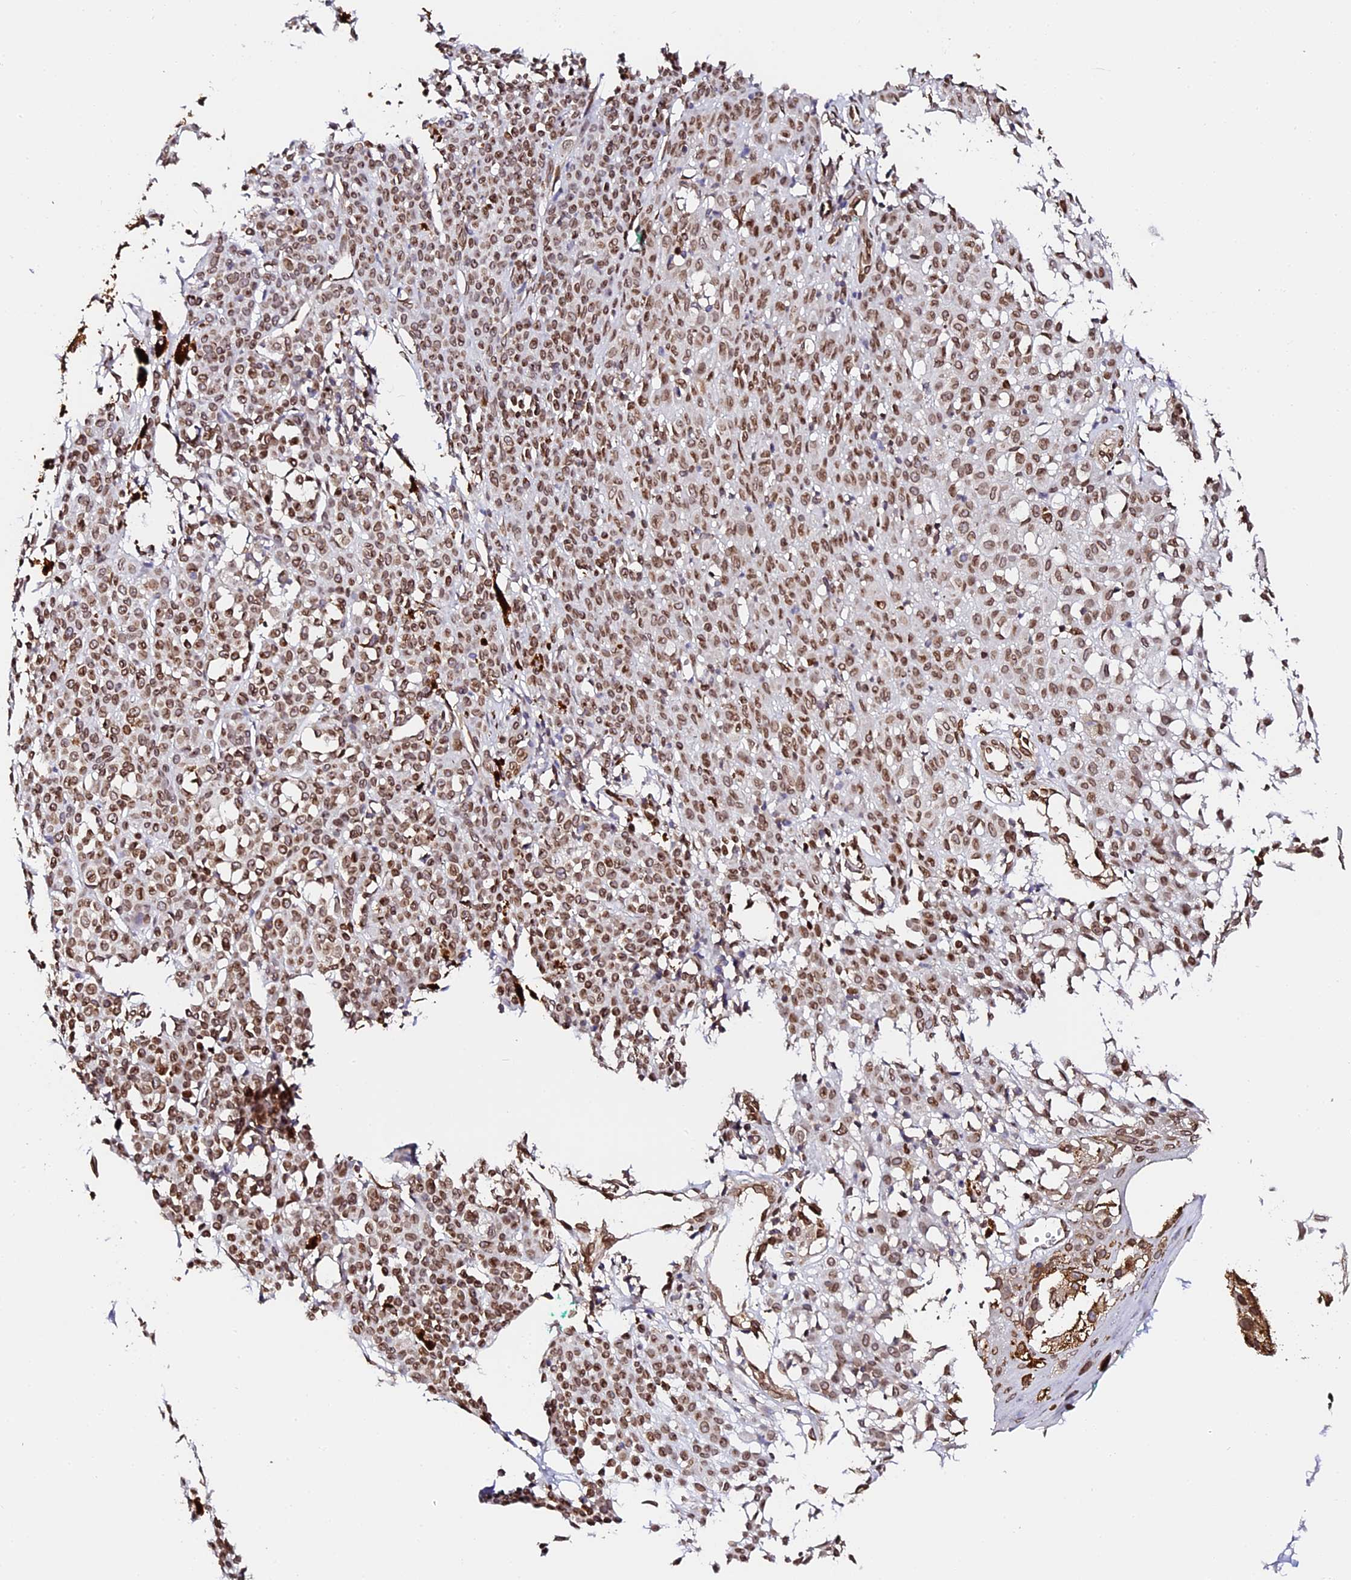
{"staining": {"intensity": "moderate", "quantity": ">75%", "location": "cytoplasmic/membranous,nuclear"}, "tissue": "melanoma", "cell_type": "Tumor cells", "image_type": "cancer", "snomed": [{"axis": "morphology", "description": "Malignant melanoma, NOS"}, {"axis": "topography", "description": "Skin of leg"}], "caption": "DAB immunohistochemical staining of malignant melanoma demonstrates moderate cytoplasmic/membranous and nuclear protein staining in about >75% of tumor cells.", "gene": "ANAPC5", "patient": {"sex": "female", "age": 72}}